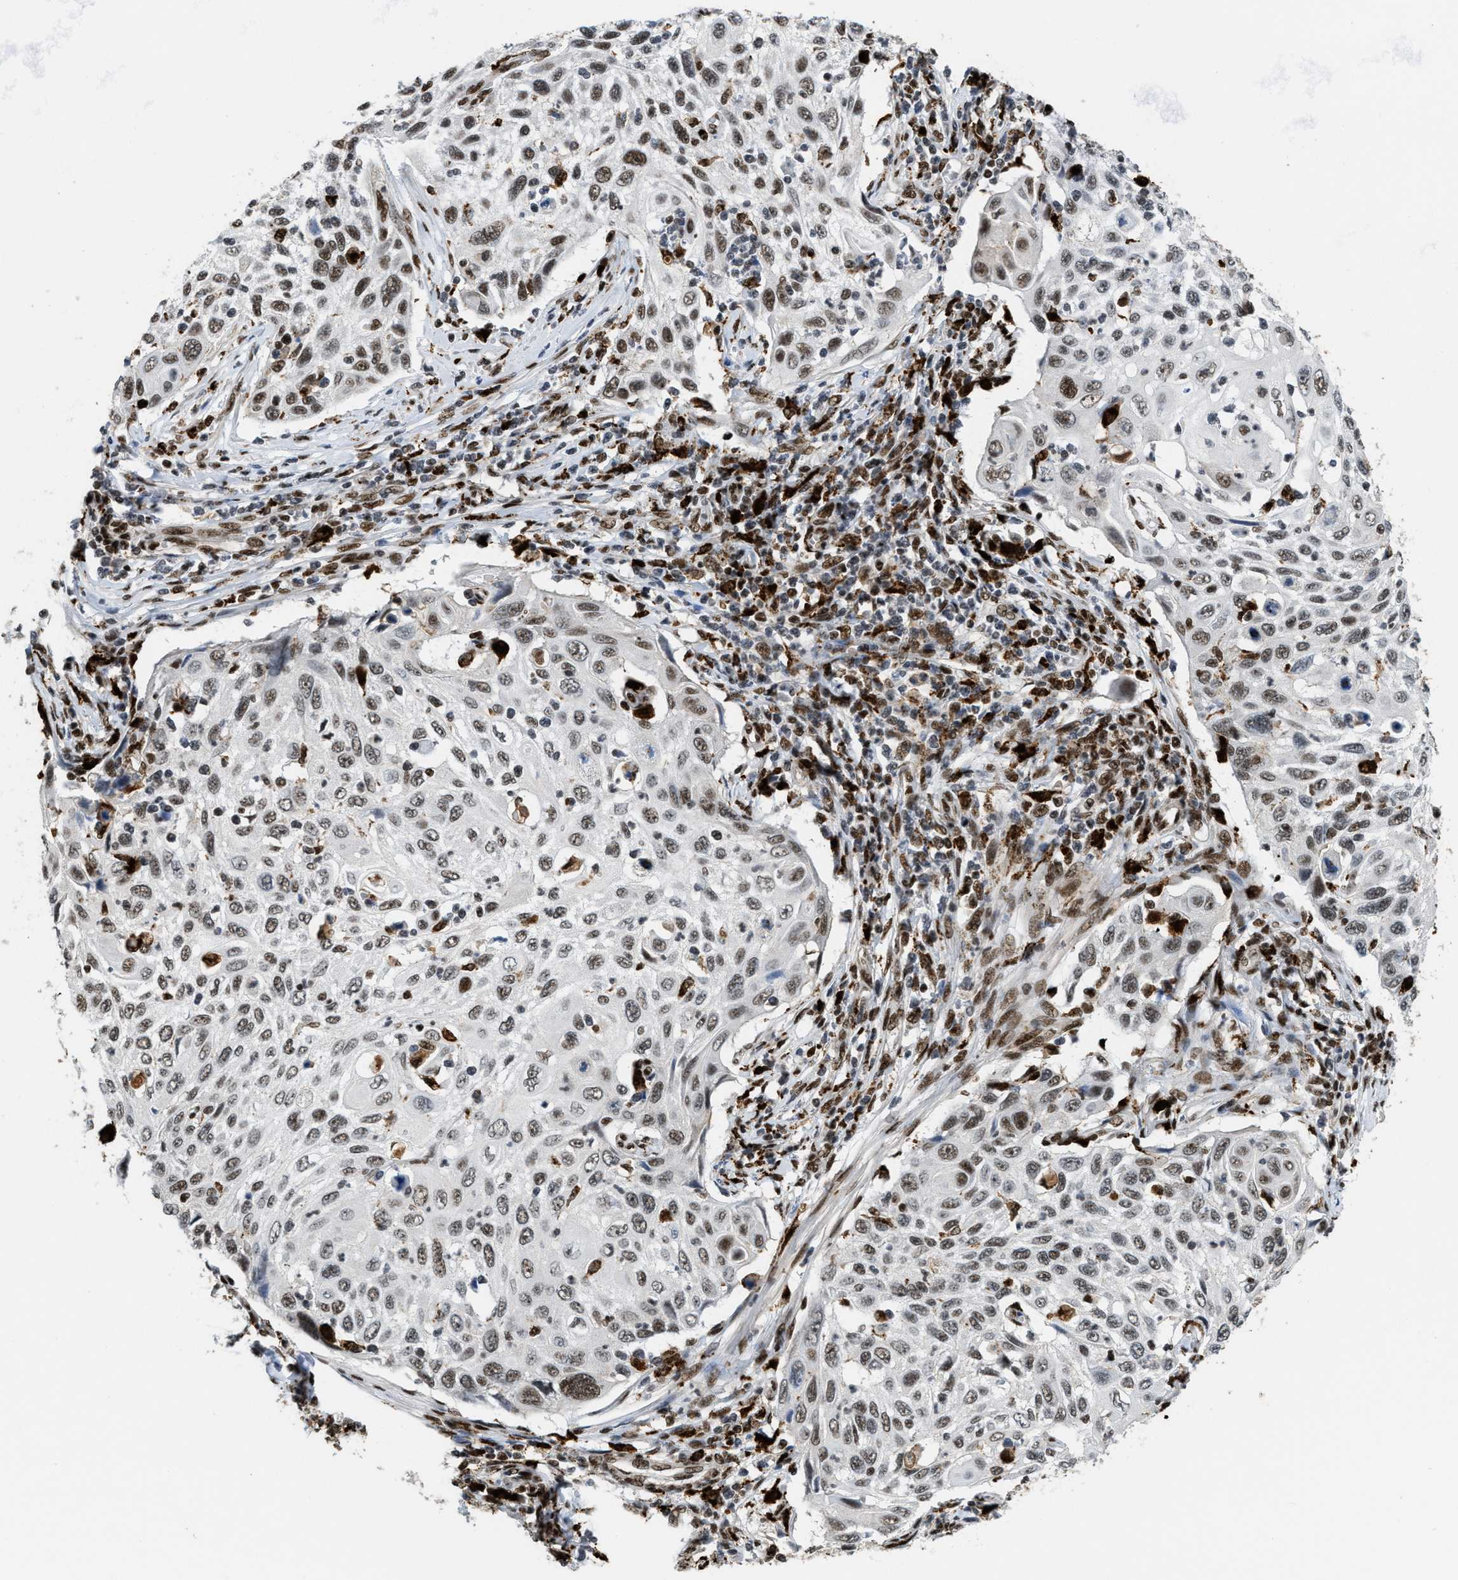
{"staining": {"intensity": "moderate", "quantity": ">75%", "location": "nuclear"}, "tissue": "cervical cancer", "cell_type": "Tumor cells", "image_type": "cancer", "snomed": [{"axis": "morphology", "description": "Squamous cell carcinoma, NOS"}, {"axis": "topography", "description": "Cervix"}], "caption": "Immunohistochemical staining of human cervical cancer (squamous cell carcinoma) displays medium levels of moderate nuclear protein staining in about >75% of tumor cells.", "gene": "NUMA1", "patient": {"sex": "female", "age": 70}}